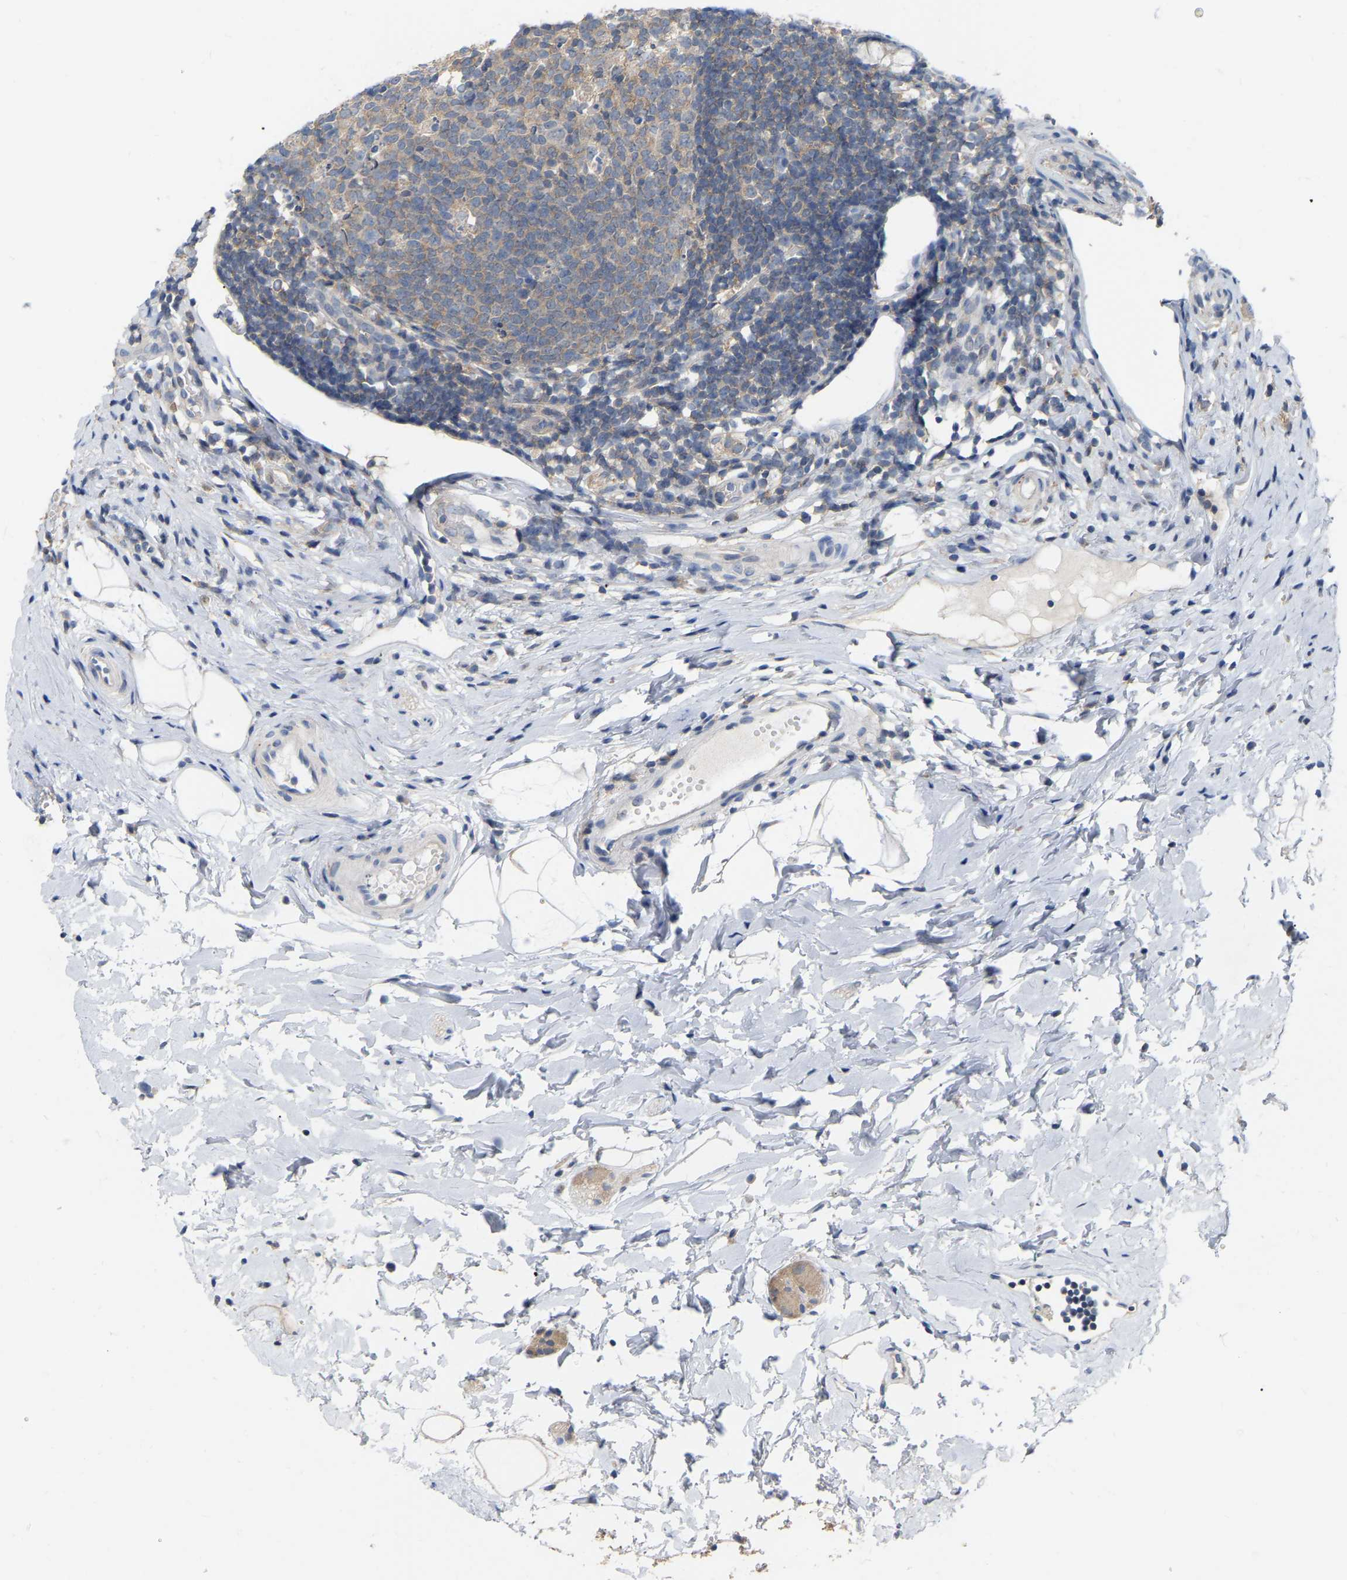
{"staining": {"intensity": "weak", "quantity": "25%-75%", "location": "cytoplasmic/membranous"}, "tissue": "appendix", "cell_type": "Glandular cells", "image_type": "normal", "snomed": [{"axis": "morphology", "description": "Normal tissue, NOS"}, {"axis": "topography", "description": "Appendix"}], "caption": "Normal appendix demonstrates weak cytoplasmic/membranous positivity in approximately 25%-75% of glandular cells.", "gene": "WIPI2", "patient": {"sex": "female", "age": 20}}